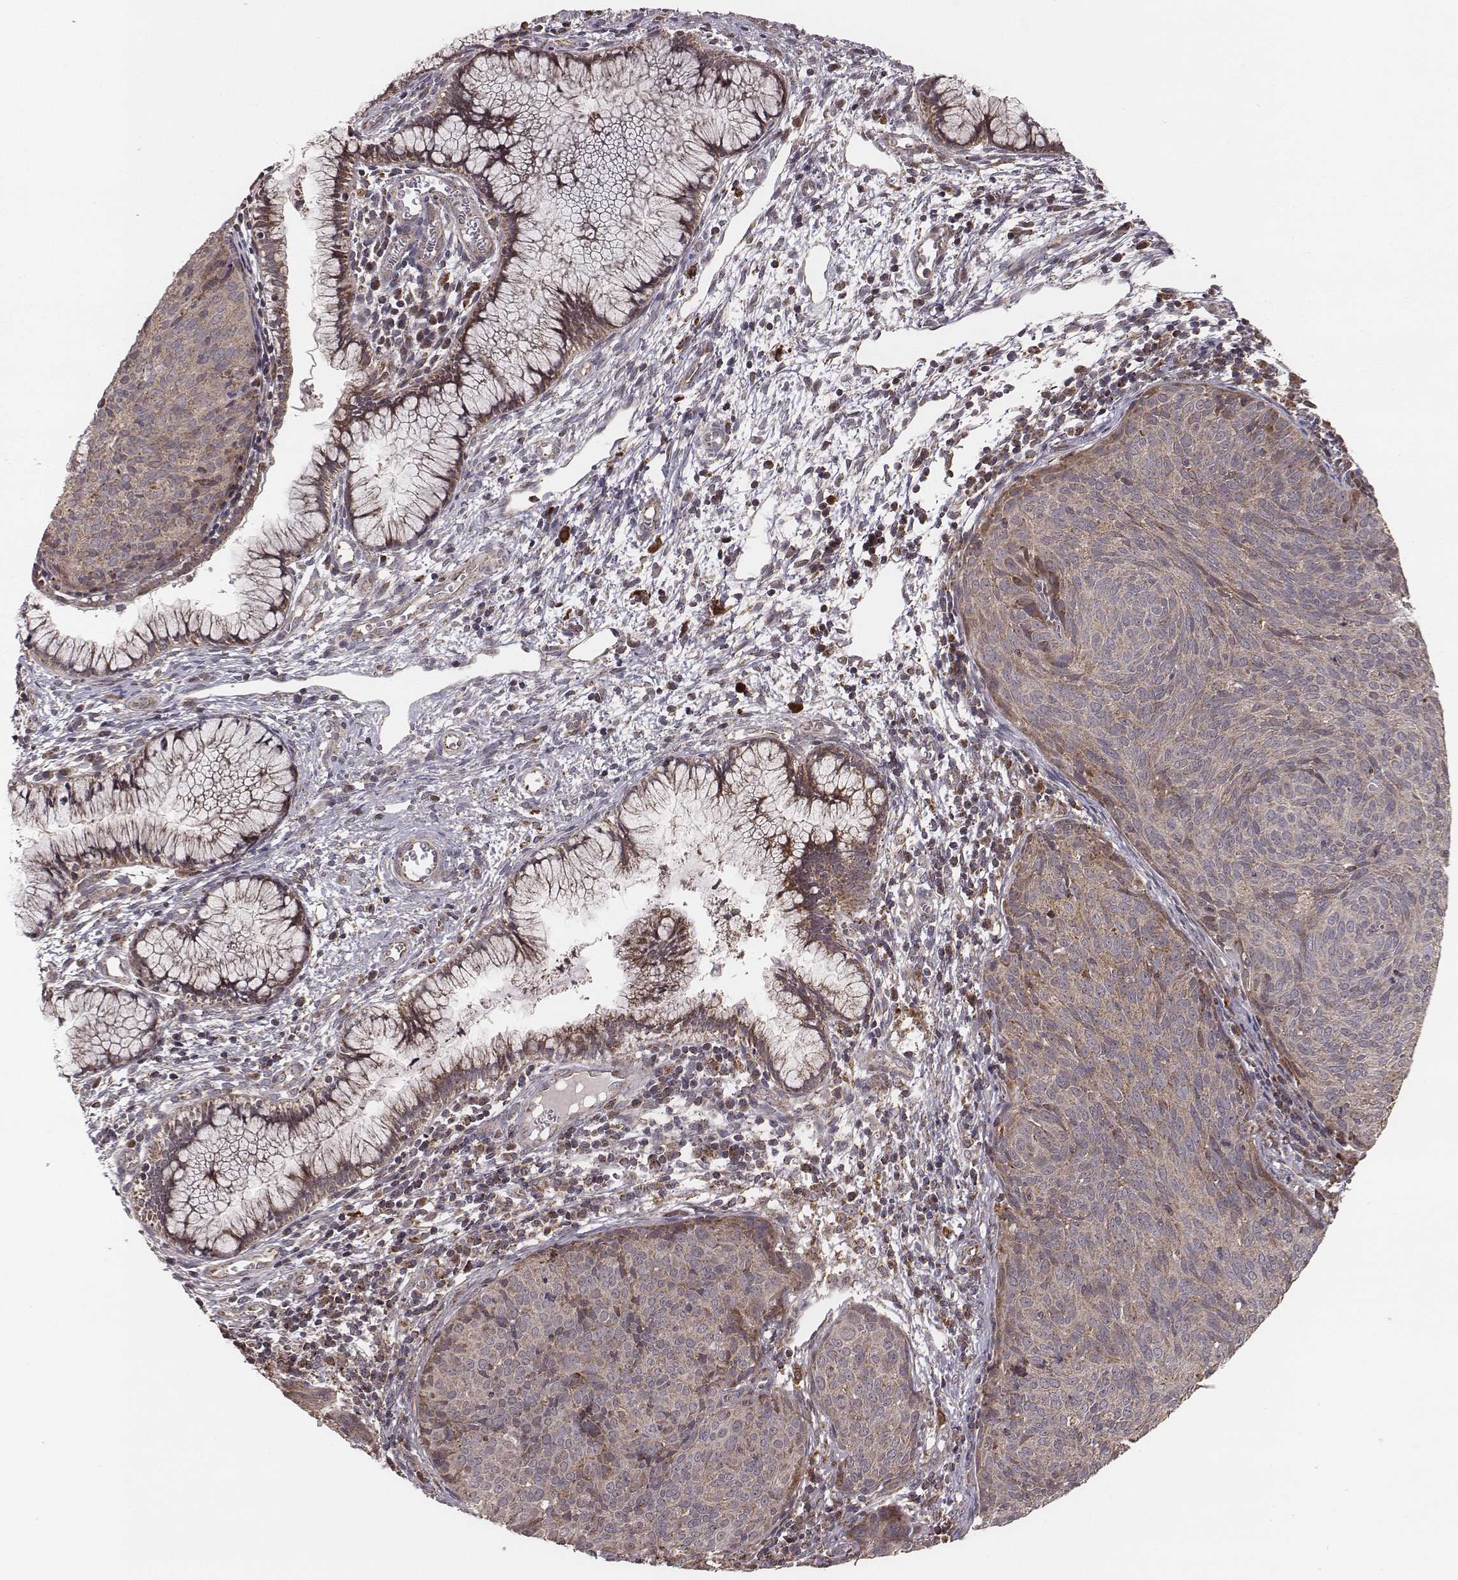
{"staining": {"intensity": "weak", "quantity": ">75%", "location": "cytoplasmic/membranous"}, "tissue": "cervical cancer", "cell_type": "Tumor cells", "image_type": "cancer", "snomed": [{"axis": "morphology", "description": "Squamous cell carcinoma, NOS"}, {"axis": "topography", "description": "Cervix"}], "caption": "DAB (3,3'-diaminobenzidine) immunohistochemical staining of cervical cancer exhibits weak cytoplasmic/membranous protein expression in approximately >75% of tumor cells.", "gene": "ZDHHC21", "patient": {"sex": "female", "age": 39}}